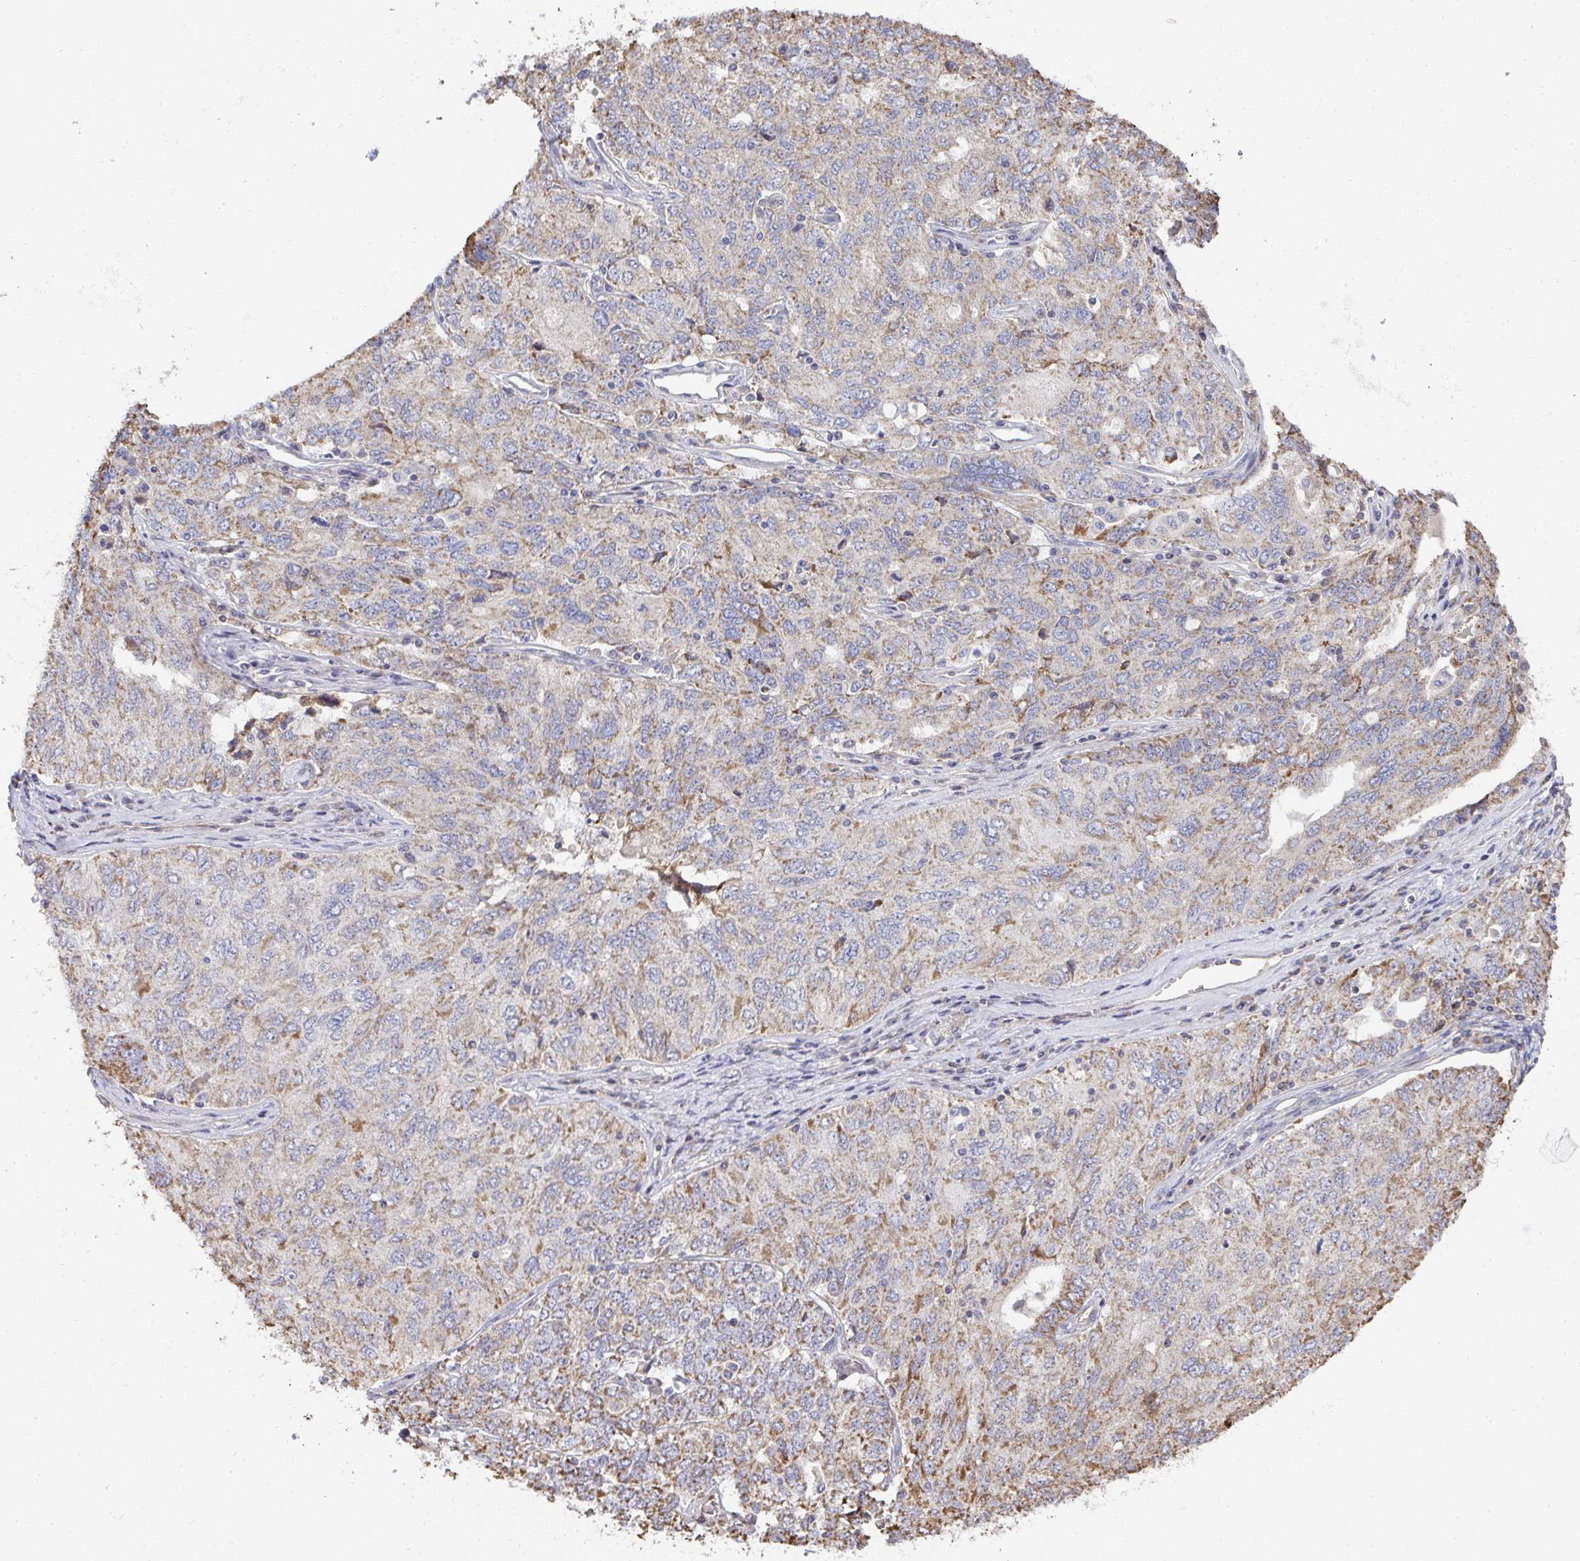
{"staining": {"intensity": "moderate", "quantity": "25%-75%", "location": "cytoplasmic/membranous"}, "tissue": "ovarian cancer", "cell_type": "Tumor cells", "image_type": "cancer", "snomed": [{"axis": "morphology", "description": "Carcinoma, endometroid"}, {"axis": "topography", "description": "Ovary"}], "caption": "Brown immunohistochemical staining in endometroid carcinoma (ovarian) demonstrates moderate cytoplasmic/membranous positivity in about 25%-75% of tumor cells. The staining was performed using DAB (3,3'-diaminobenzidine) to visualize the protein expression in brown, while the nuclei were stained in blue with hematoxylin (Magnification: 20x).", "gene": "AGTPBP1", "patient": {"sex": "female", "age": 62}}